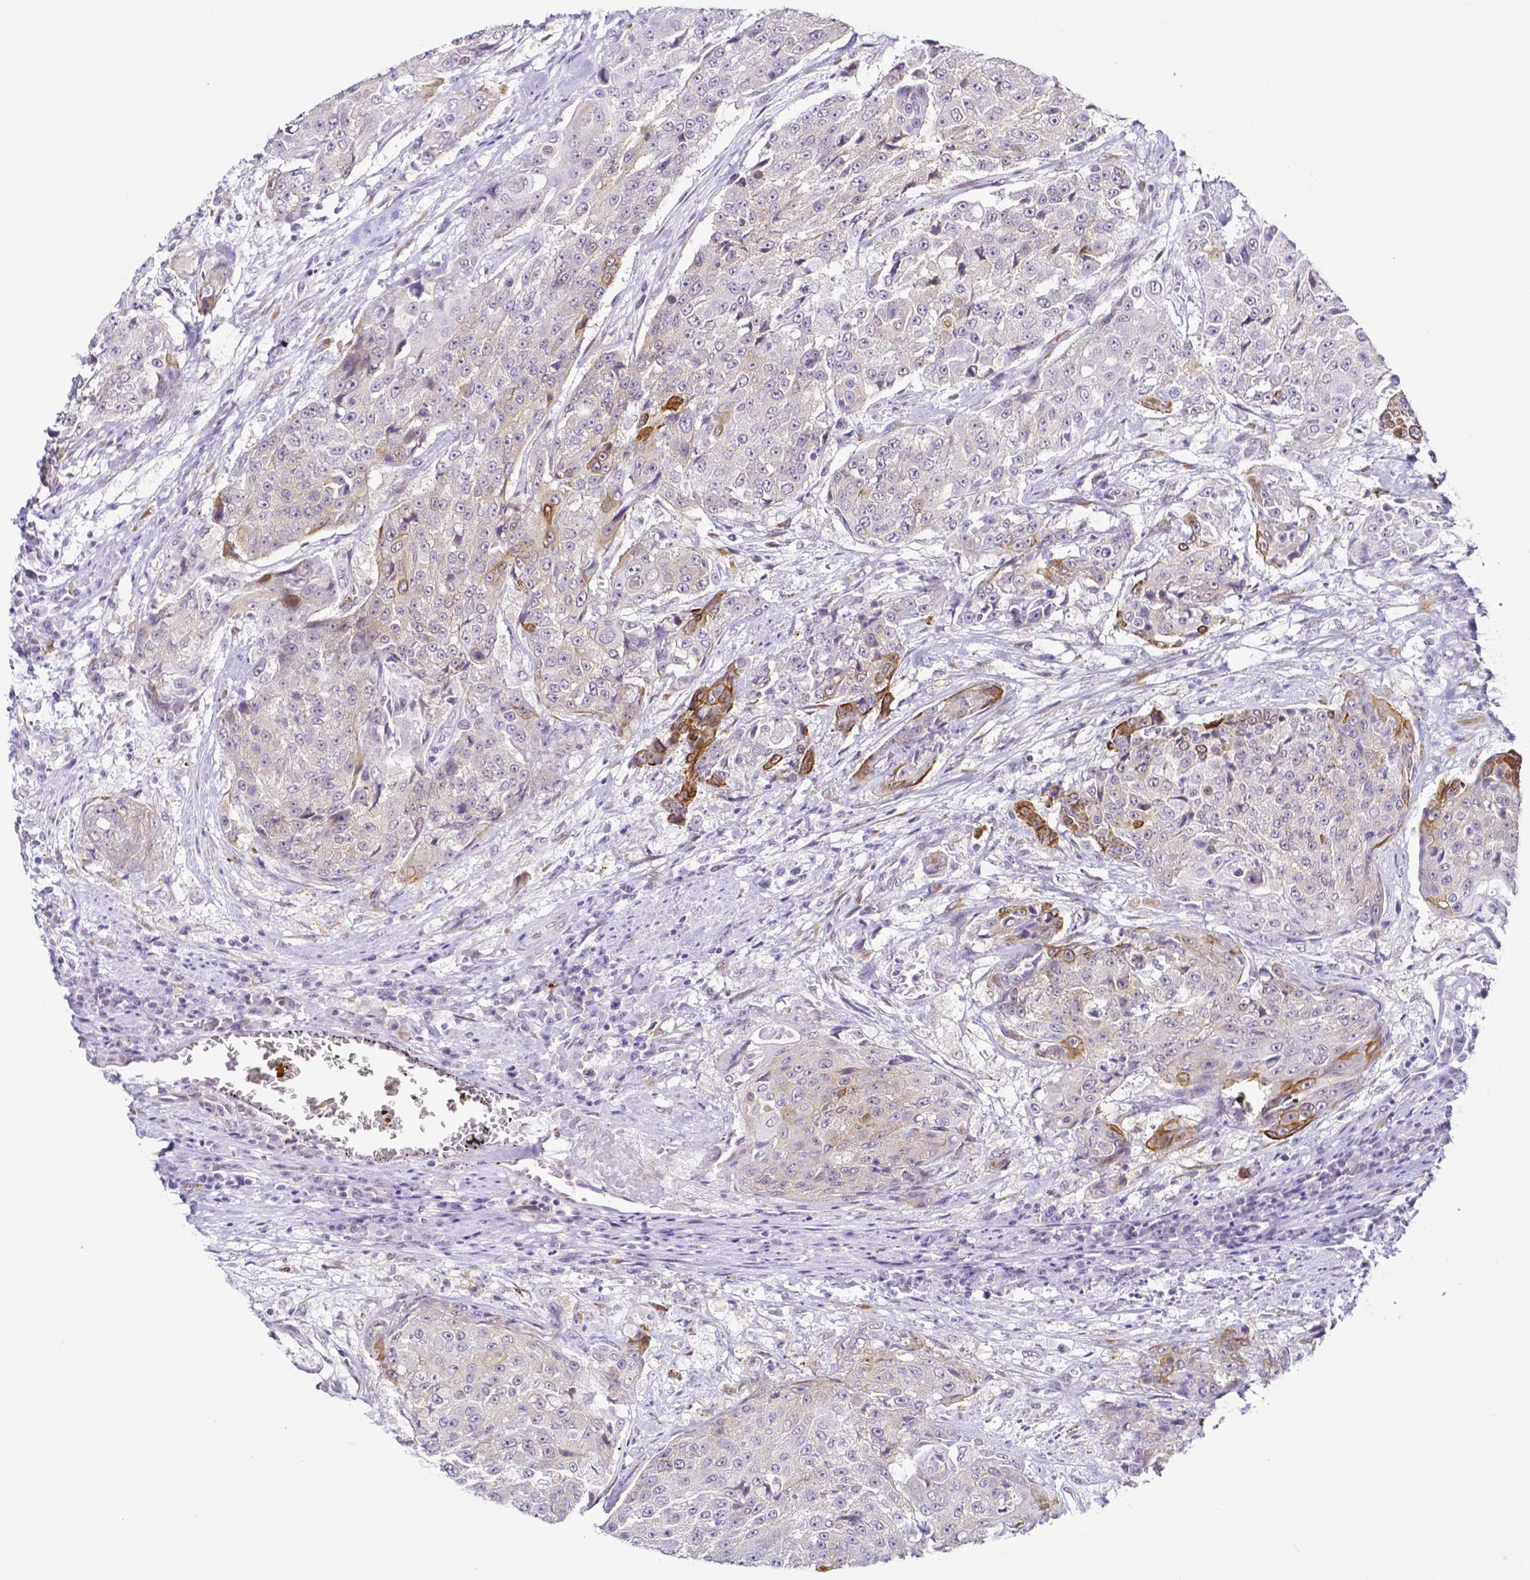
{"staining": {"intensity": "moderate", "quantity": "<25%", "location": "cytoplasmic/membranous"}, "tissue": "urothelial cancer", "cell_type": "Tumor cells", "image_type": "cancer", "snomed": [{"axis": "morphology", "description": "Urothelial carcinoma, High grade"}, {"axis": "topography", "description": "Urinary bladder"}], "caption": "Human high-grade urothelial carcinoma stained with a protein marker shows moderate staining in tumor cells.", "gene": "FAM83G", "patient": {"sex": "female", "age": 63}}